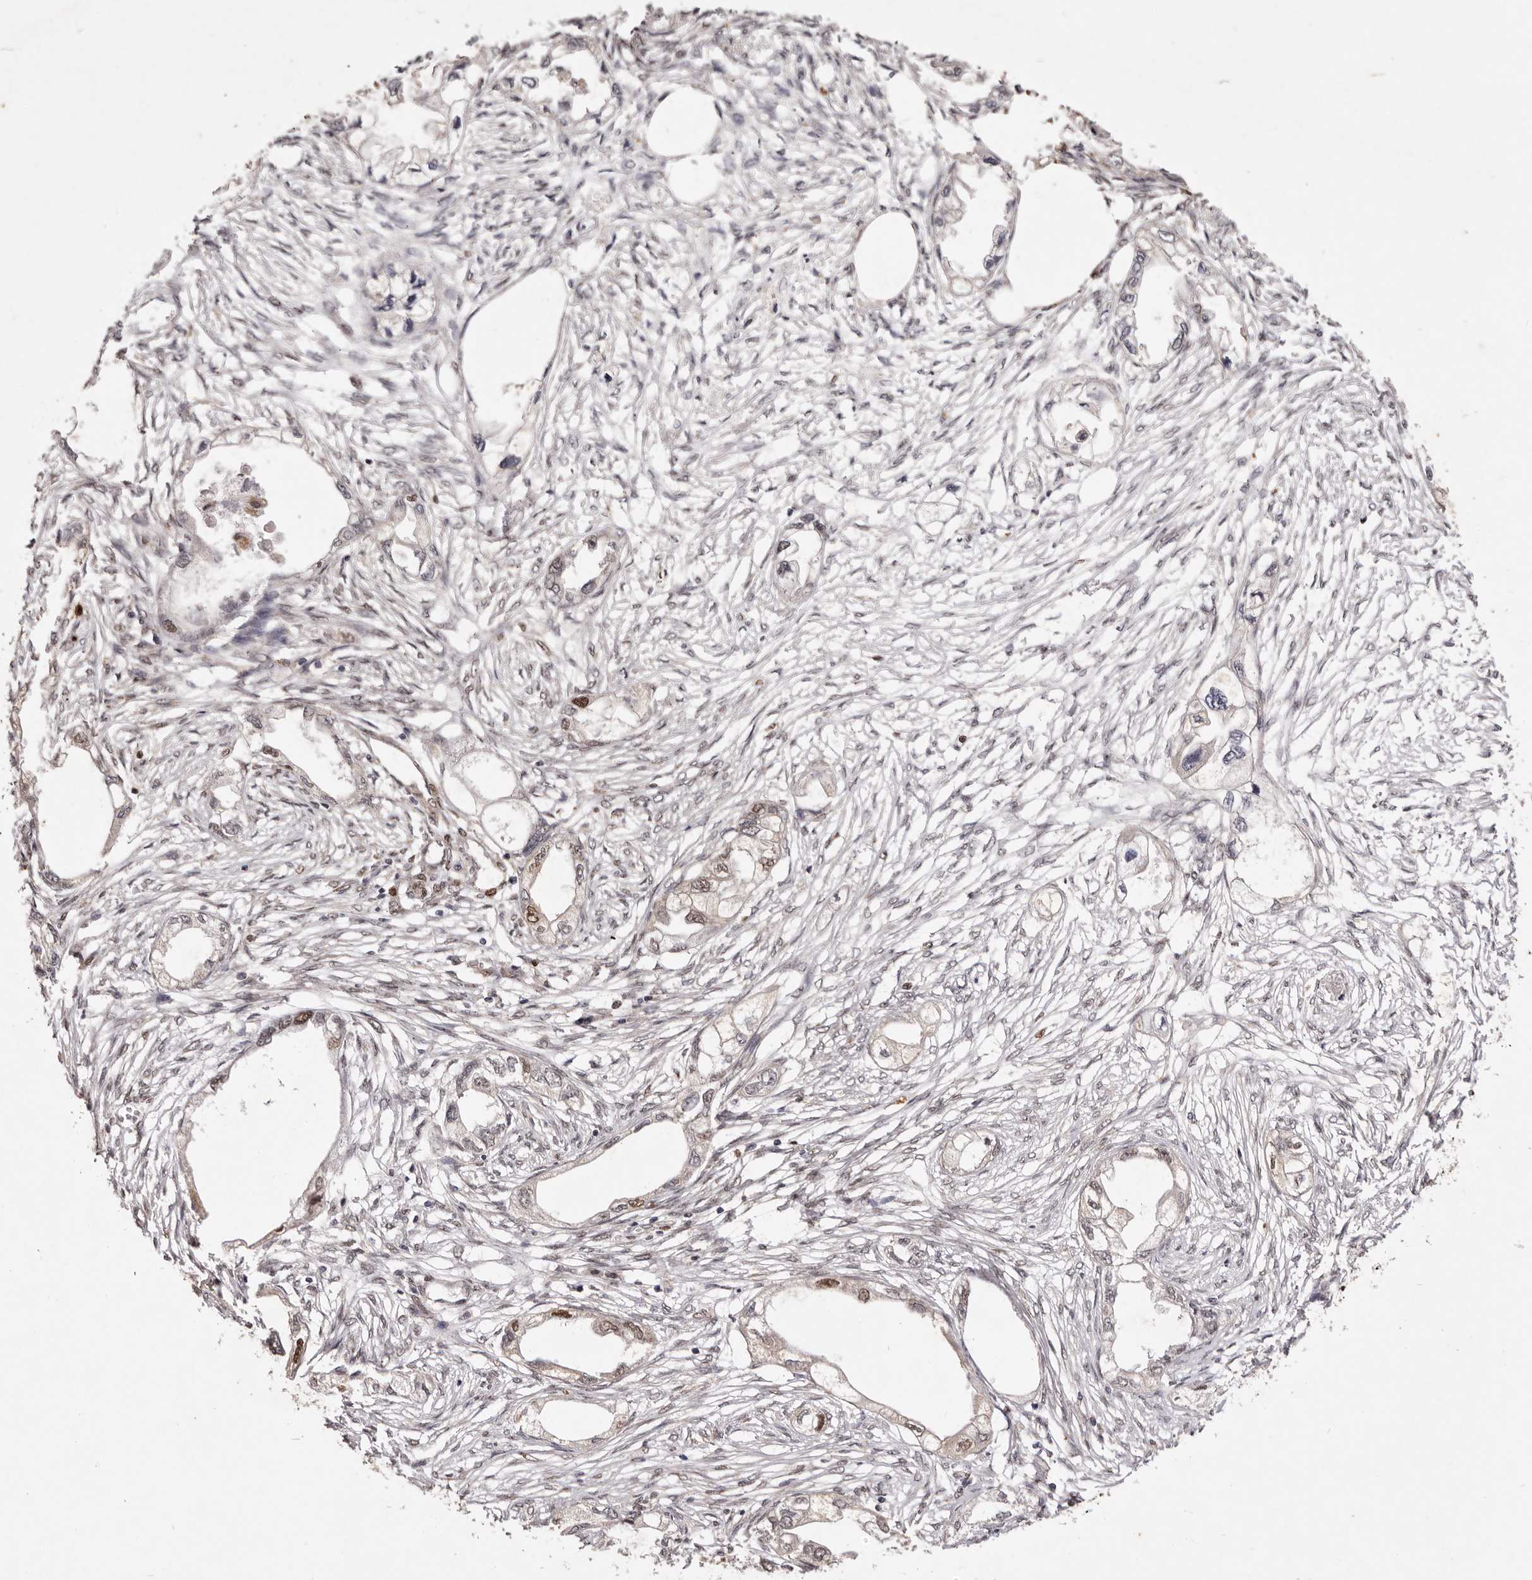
{"staining": {"intensity": "moderate", "quantity": "25%-75%", "location": "nuclear"}, "tissue": "endometrial cancer", "cell_type": "Tumor cells", "image_type": "cancer", "snomed": [{"axis": "morphology", "description": "Adenocarcinoma, NOS"}, {"axis": "morphology", "description": "Adenocarcinoma, metastatic, NOS"}, {"axis": "topography", "description": "Adipose tissue"}, {"axis": "topography", "description": "Endometrium"}], "caption": "Immunohistochemical staining of metastatic adenocarcinoma (endometrial) exhibits moderate nuclear protein staining in about 25%-75% of tumor cells. (IHC, brightfield microscopy, high magnification).", "gene": "NOTCH1", "patient": {"sex": "female", "age": 67}}